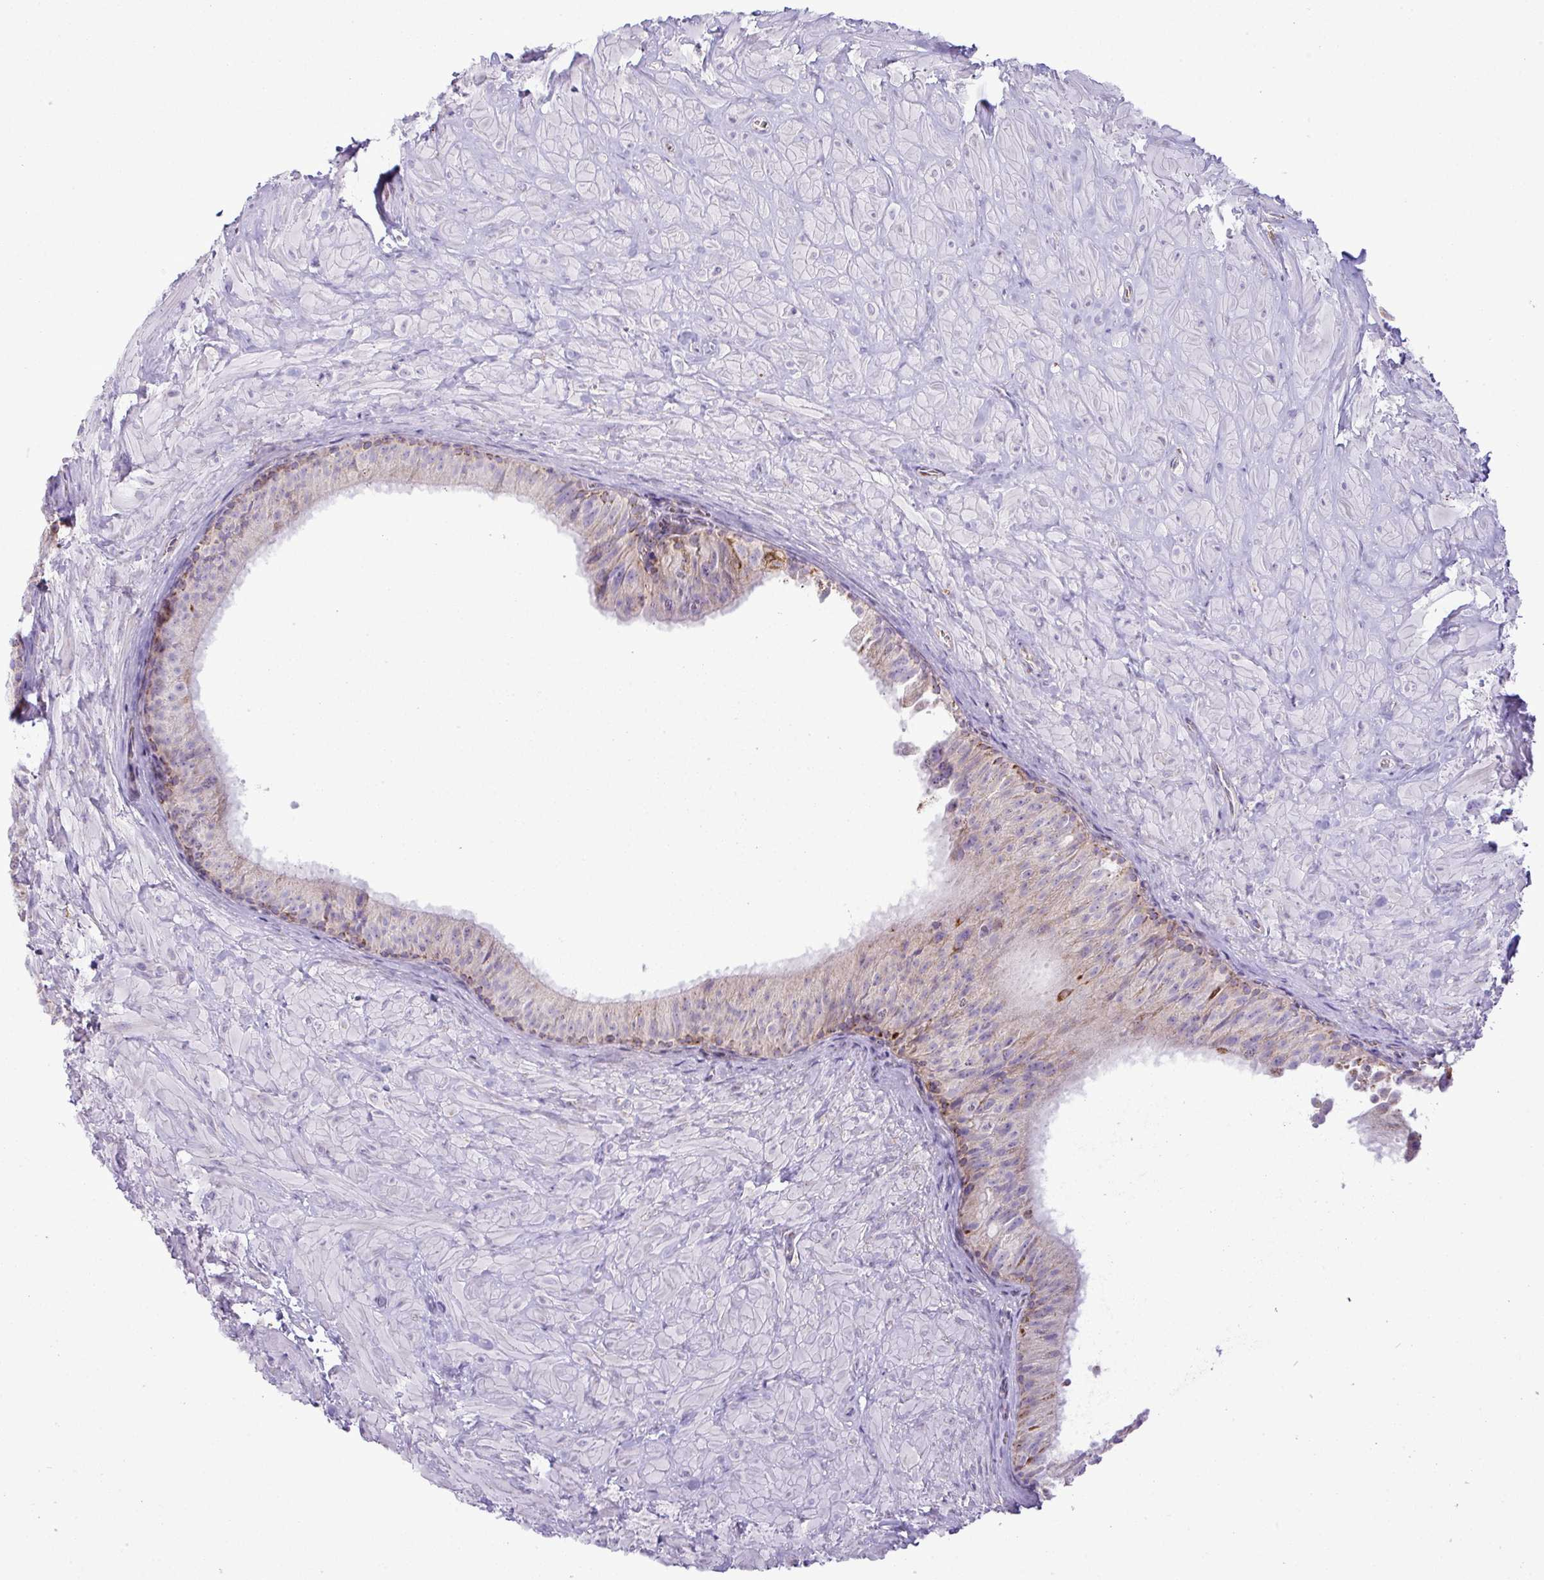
{"staining": {"intensity": "moderate", "quantity": "<25%", "location": "cytoplasmic/membranous"}, "tissue": "epididymis", "cell_type": "Glandular cells", "image_type": "normal", "snomed": [{"axis": "morphology", "description": "Normal tissue, NOS"}, {"axis": "topography", "description": "Epididymis"}], "caption": "Epididymis stained with immunohistochemistry (IHC) shows moderate cytoplasmic/membranous expression in approximately <25% of glandular cells.", "gene": "ZNF81", "patient": {"sex": "male", "age": 30}}